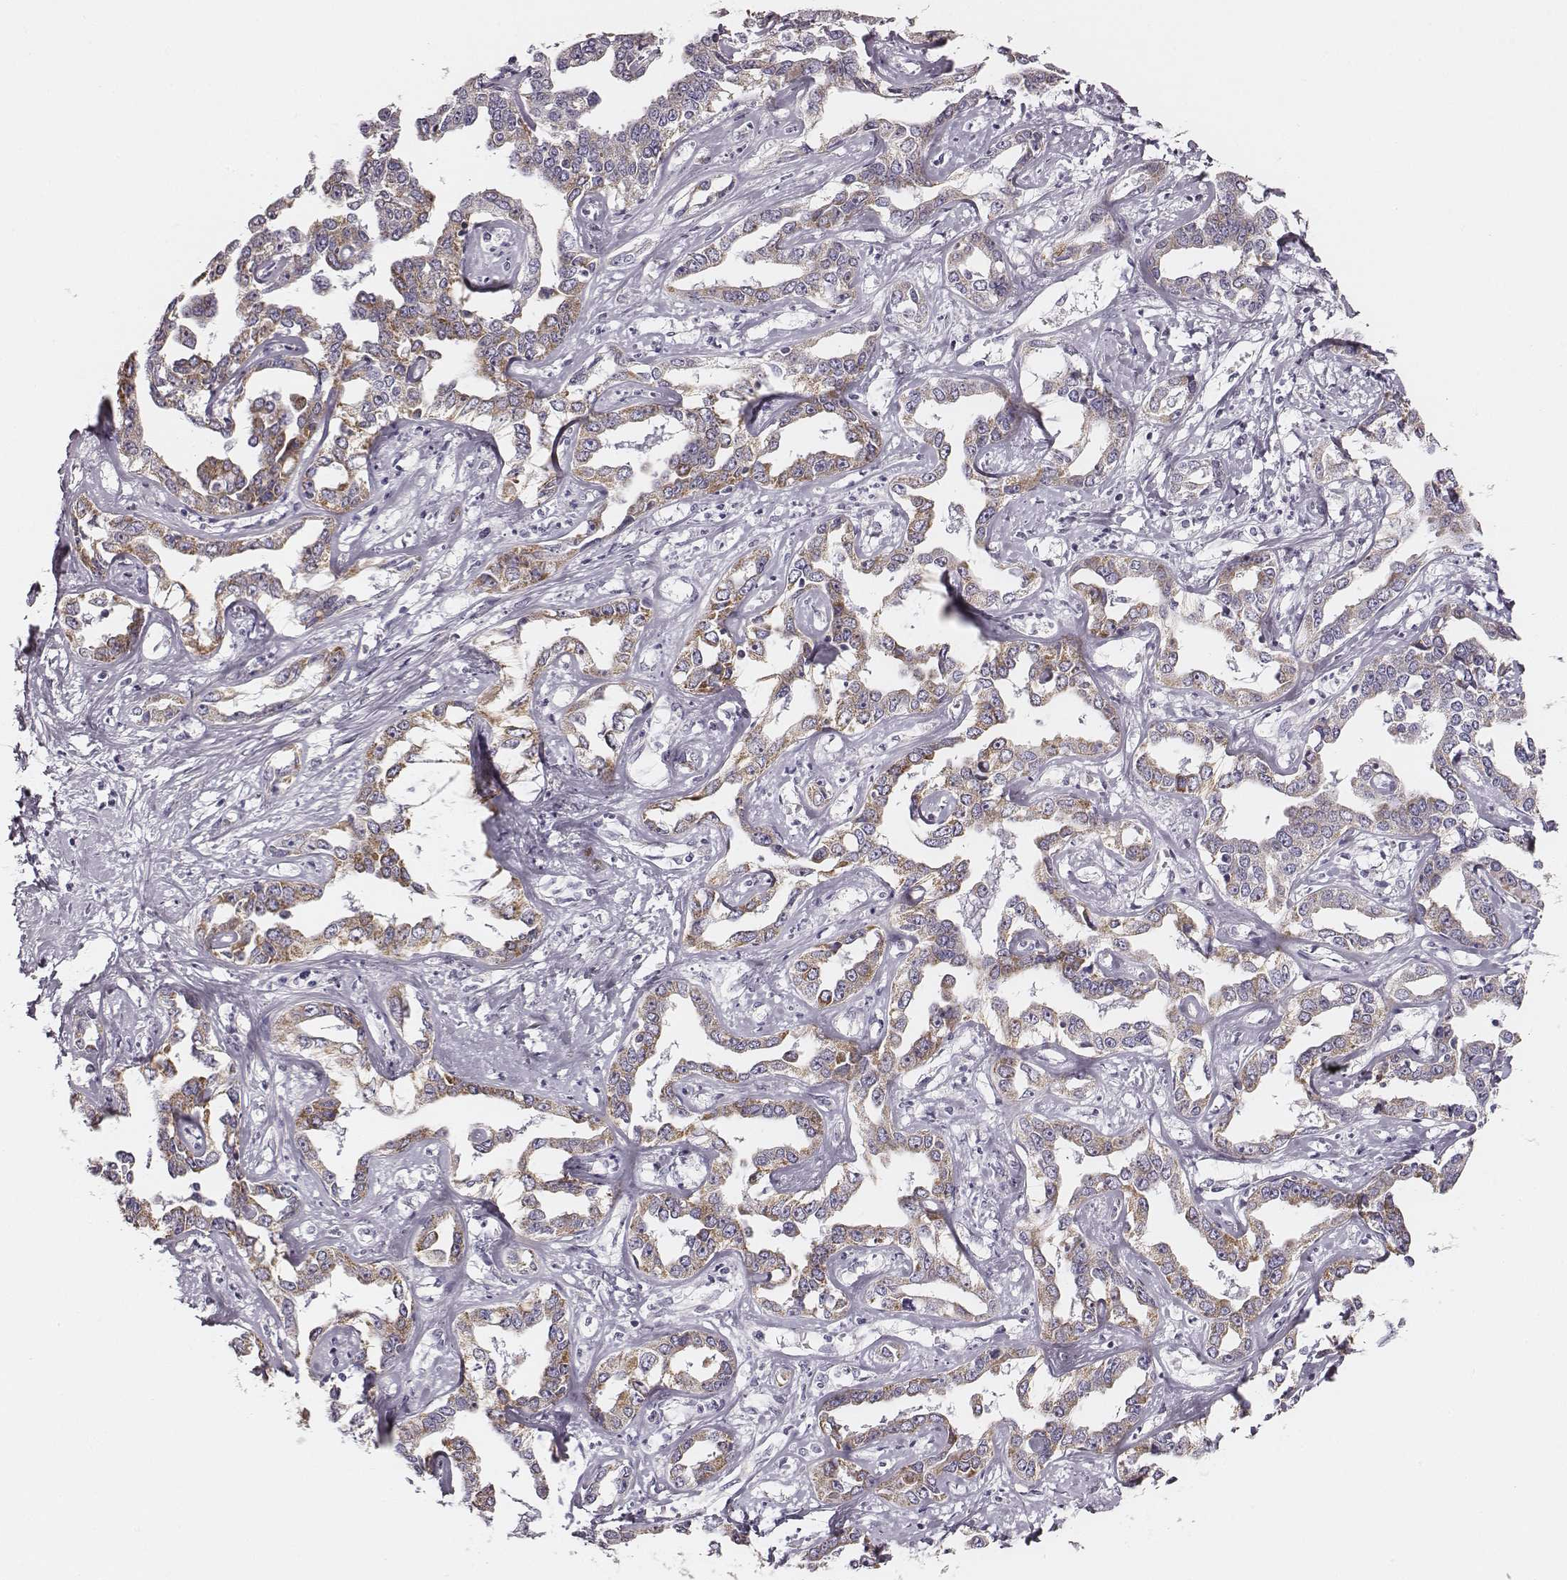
{"staining": {"intensity": "weak", "quantity": ">75%", "location": "cytoplasmic/membranous"}, "tissue": "liver cancer", "cell_type": "Tumor cells", "image_type": "cancer", "snomed": [{"axis": "morphology", "description": "Cholangiocarcinoma"}, {"axis": "topography", "description": "Liver"}], "caption": "Protein positivity by immunohistochemistry exhibits weak cytoplasmic/membranous staining in about >75% of tumor cells in cholangiocarcinoma (liver).", "gene": "UBL4B", "patient": {"sex": "male", "age": 59}}